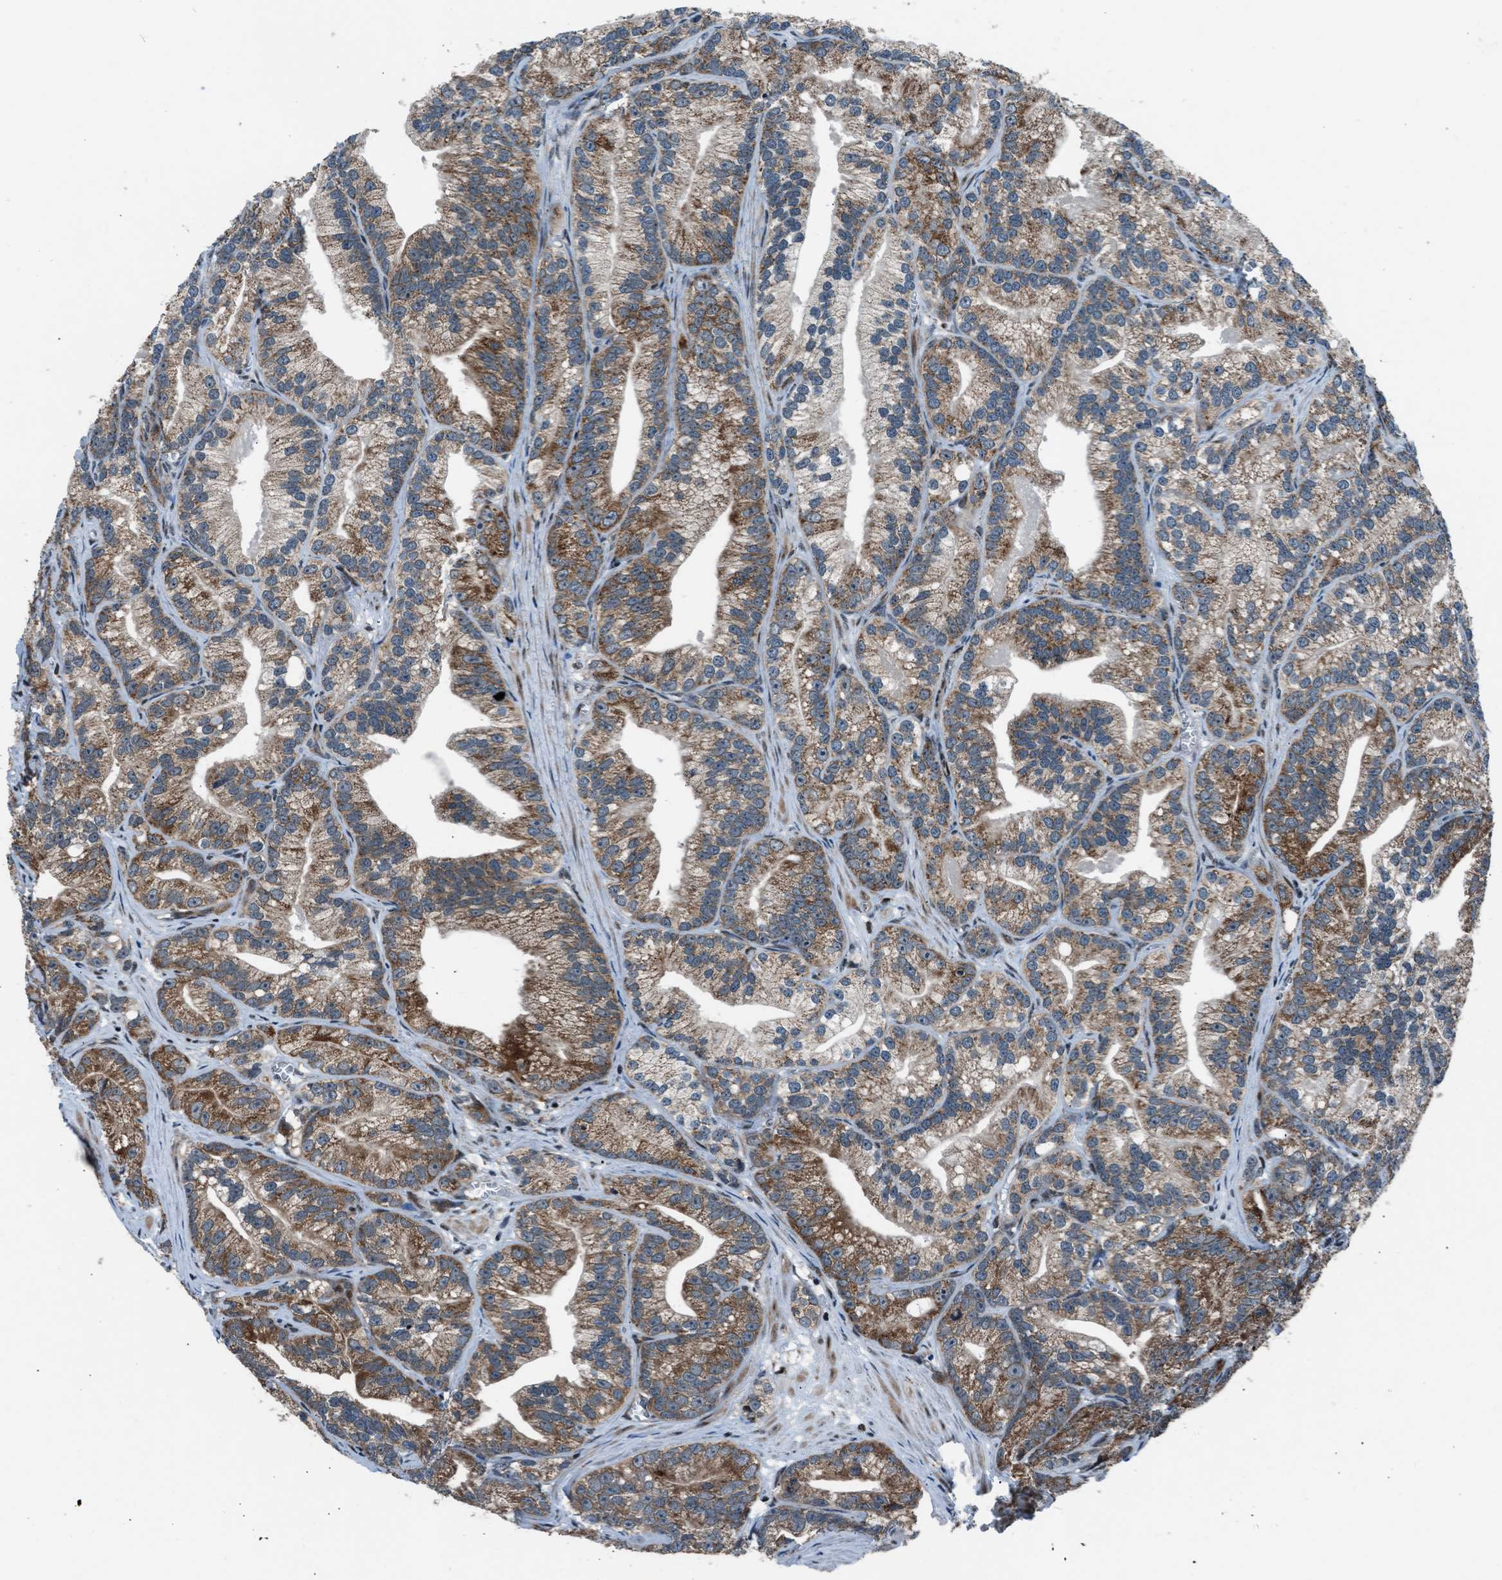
{"staining": {"intensity": "strong", "quantity": "25%-75%", "location": "cytoplasmic/membranous"}, "tissue": "prostate cancer", "cell_type": "Tumor cells", "image_type": "cancer", "snomed": [{"axis": "morphology", "description": "Adenocarcinoma, Low grade"}, {"axis": "topography", "description": "Prostate"}], "caption": "Prostate cancer (low-grade adenocarcinoma) was stained to show a protein in brown. There is high levels of strong cytoplasmic/membranous positivity in about 25%-75% of tumor cells.", "gene": "MORC3", "patient": {"sex": "male", "age": 89}}